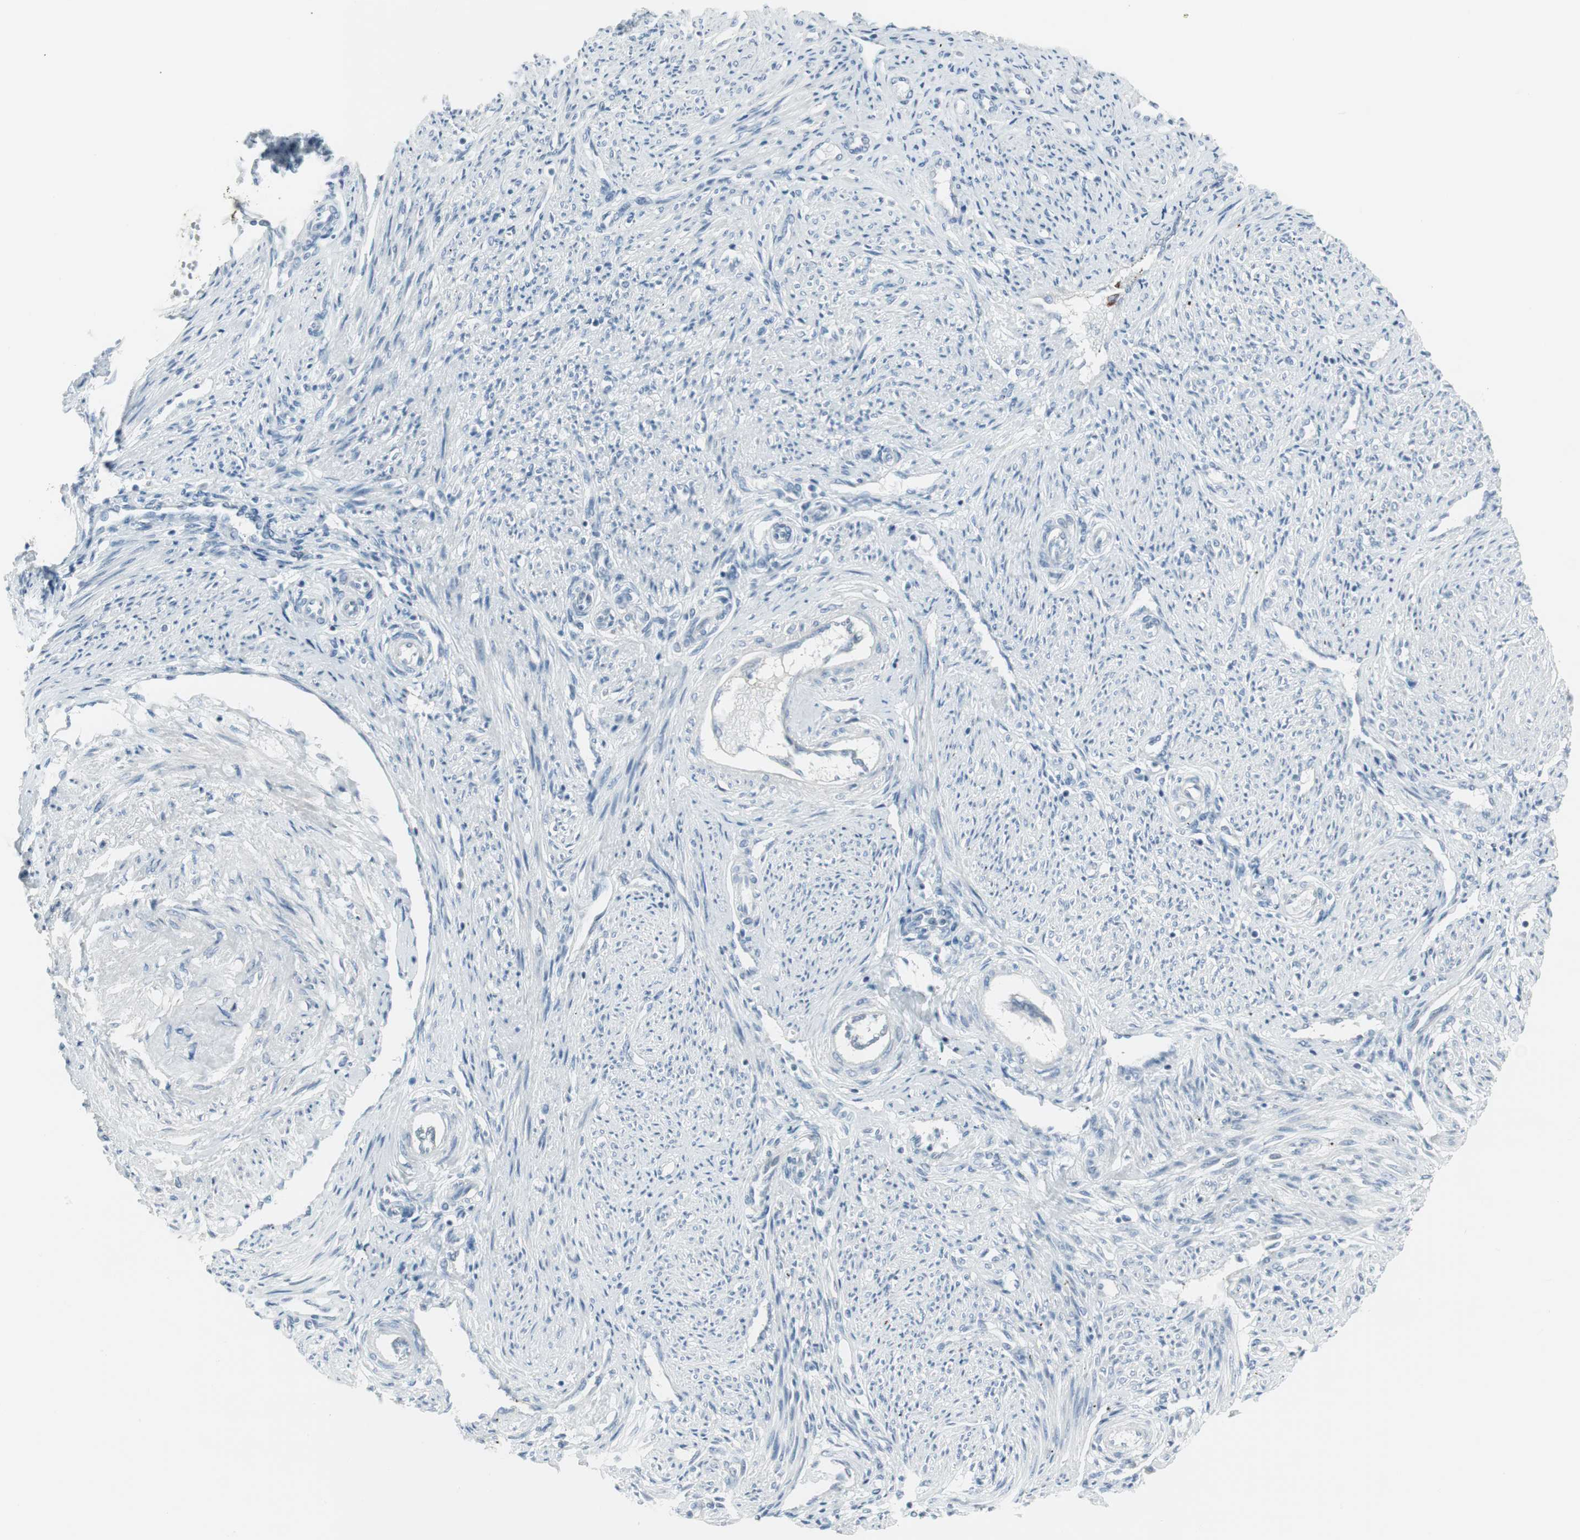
{"staining": {"intensity": "negative", "quantity": "none", "location": "none"}, "tissue": "endometrium", "cell_type": "Cells in endometrial stroma", "image_type": "normal", "snomed": [{"axis": "morphology", "description": "Normal tissue, NOS"}, {"axis": "topography", "description": "Endometrium"}], "caption": "Immunohistochemistry of benign endometrium demonstrates no staining in cells in endometrial stroma.", "gene": "AGR2", "patient": {"sex": "female", "age": 42}}